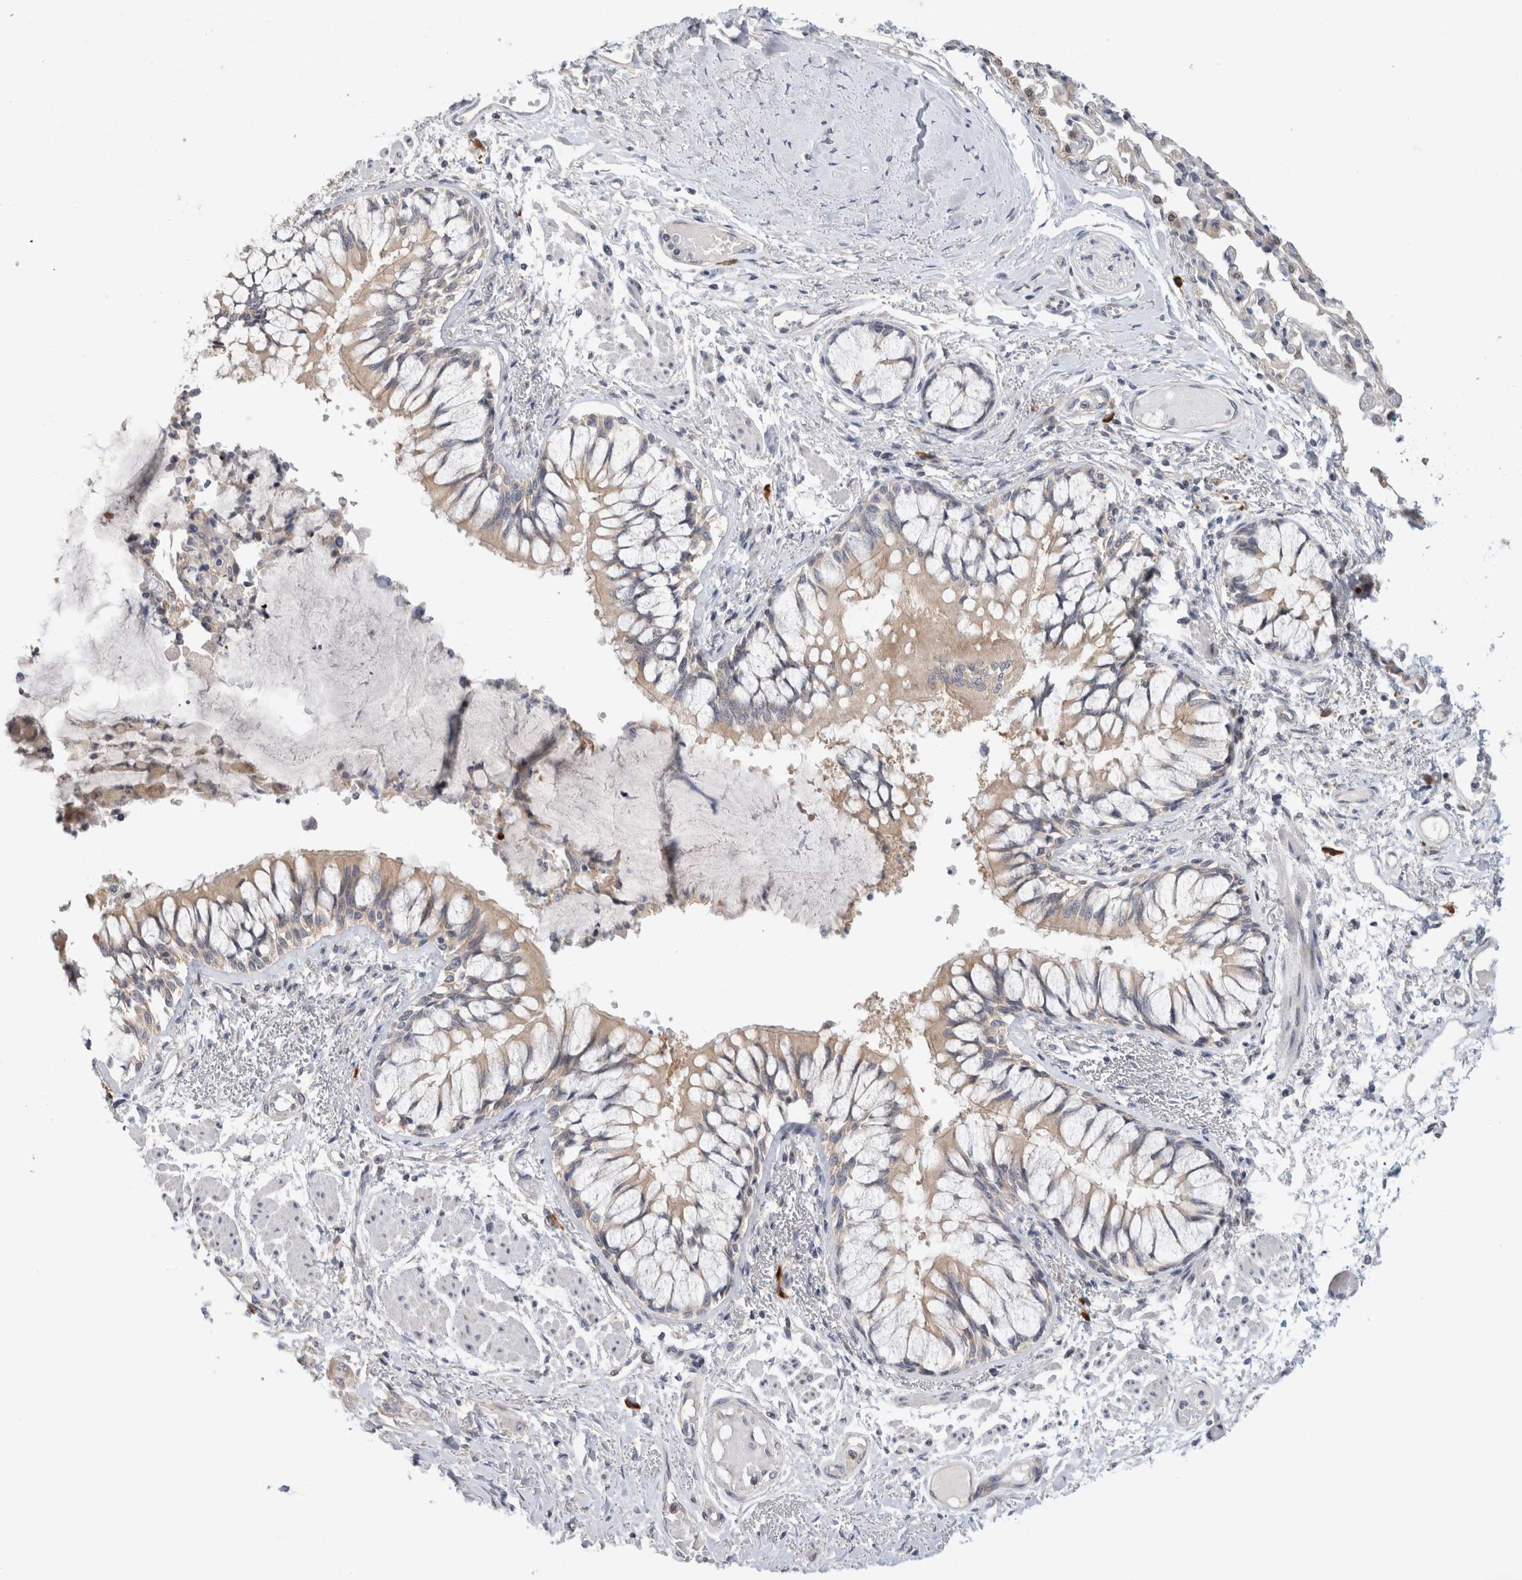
{"staining": {"intensity": "moderate", "quantity": ">75%", "location": "cytoplasmic/membranous"}, "tissue": "bronchus", "cell_type": "Respiratory epithelial cells", "image_type": "normal", "snomed": [{"axis": "morphology", "description": "Normal tissue, NOS"}, {"axis": "topography", "description": "Cartilage tissue"}, {"axis": "topography", "description": "Bronchus"}, {"axis": "topography", "description": "Lung"}], "caption": "IHC image of unremarkable human bronchus stained for a protein (brown), which demonstrates medium levels of moderate cytoplasmic/membranous positivity in about >75% of respiratory epithelial cells.", "gene": "NEDD4L", "patient": {"sex": "male", "age": 64}}